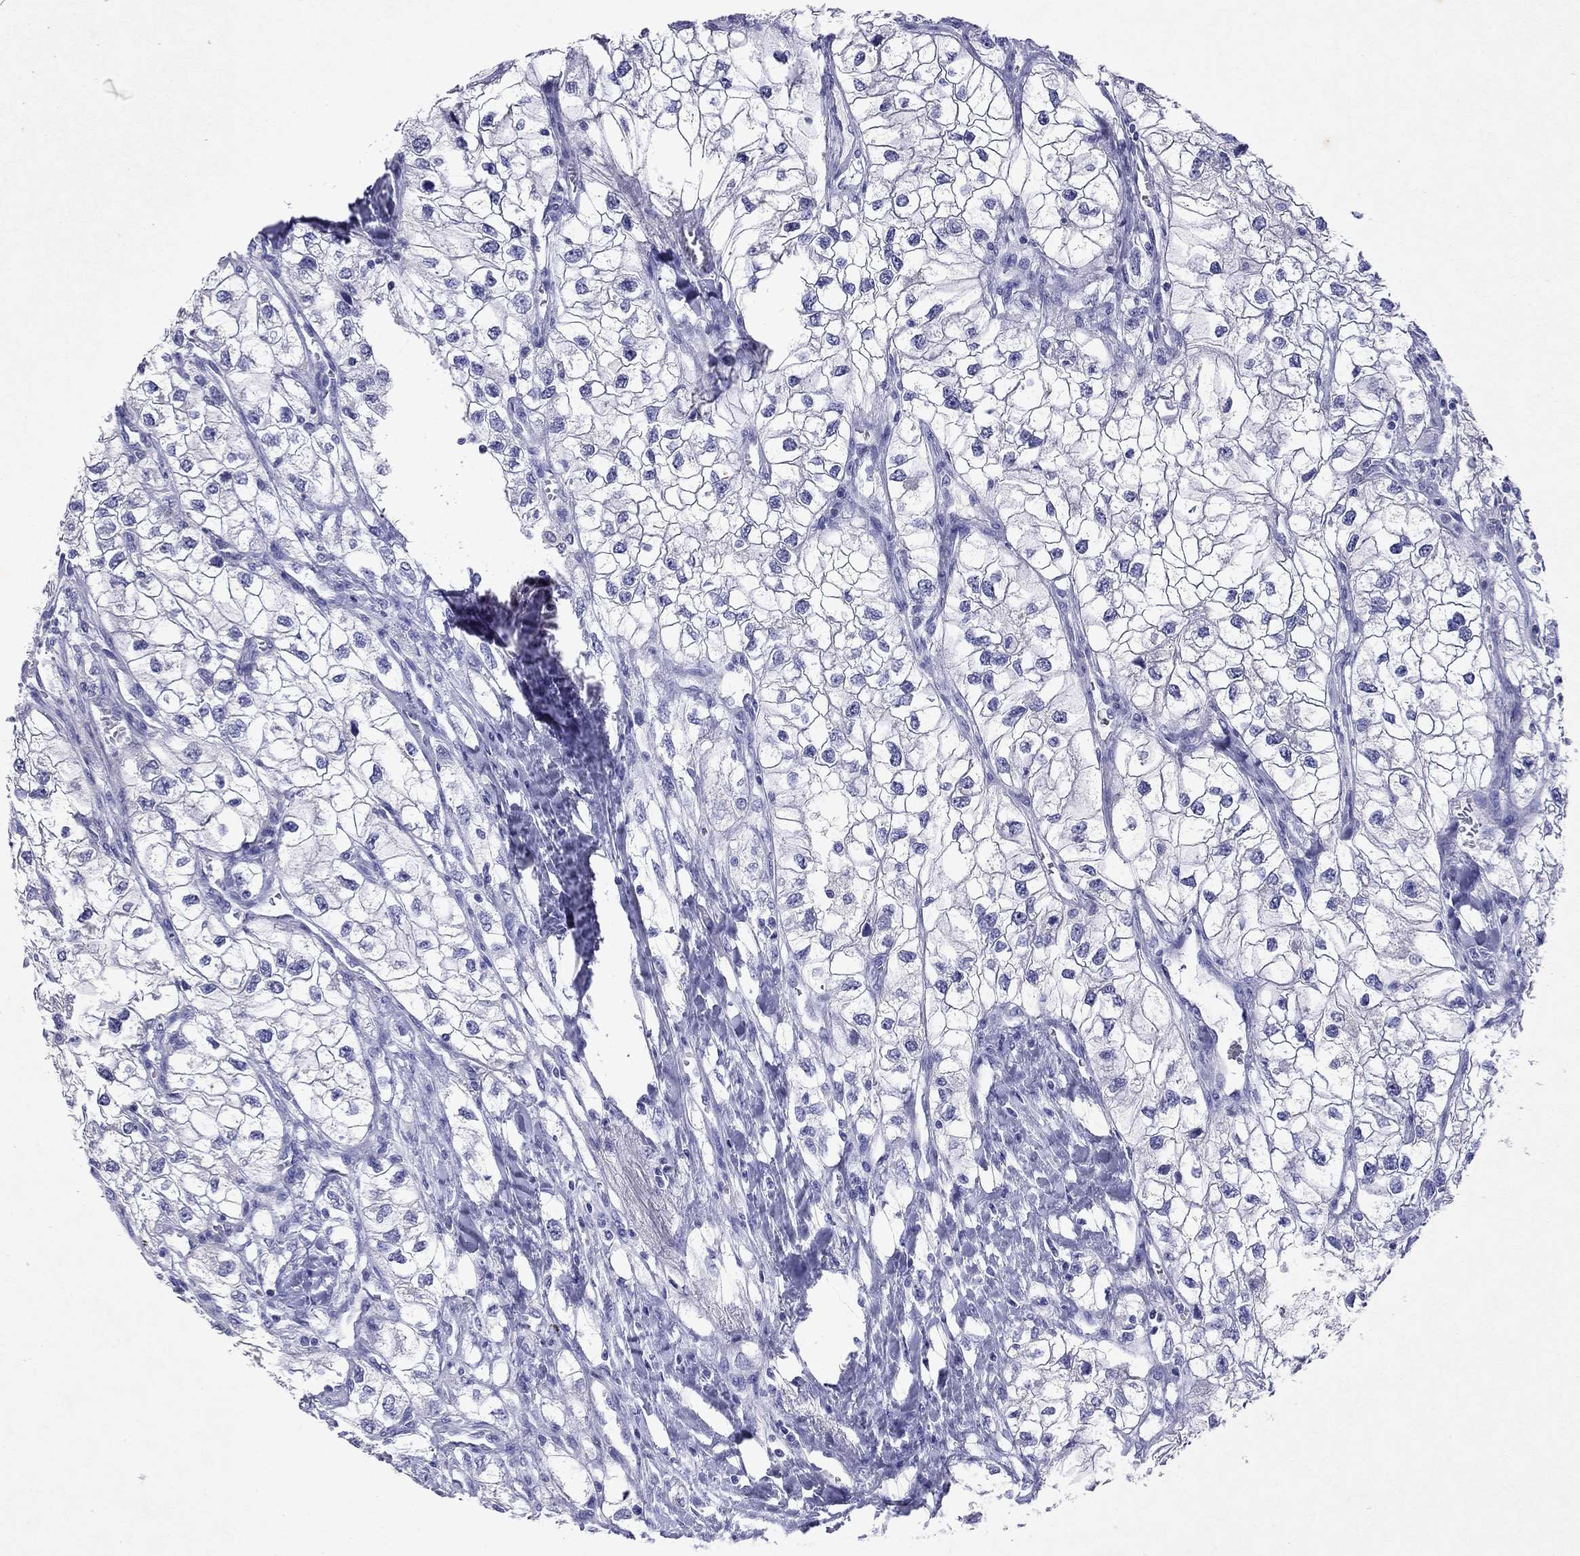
{"staining": {"intensity": "negative", "quantity": "none", "location": "none"}, "tissue": "renal cancer", "cell_type": "Tumor cells", "image_type": "cancer", "snomed": [{"axis": "morphology", "description": "Adenocarcinoma, NOS"}, {"axis": "topography", "description": "Kidney"}], "caption": "High magnification brightfield microscopy of renal cancer stained with DAB (brown) and counterstained with hematoxylin (blue): tumor cells show no significant staining.", "gene": "ARMC12", "patient": {"sex": "male", "age": 59}}